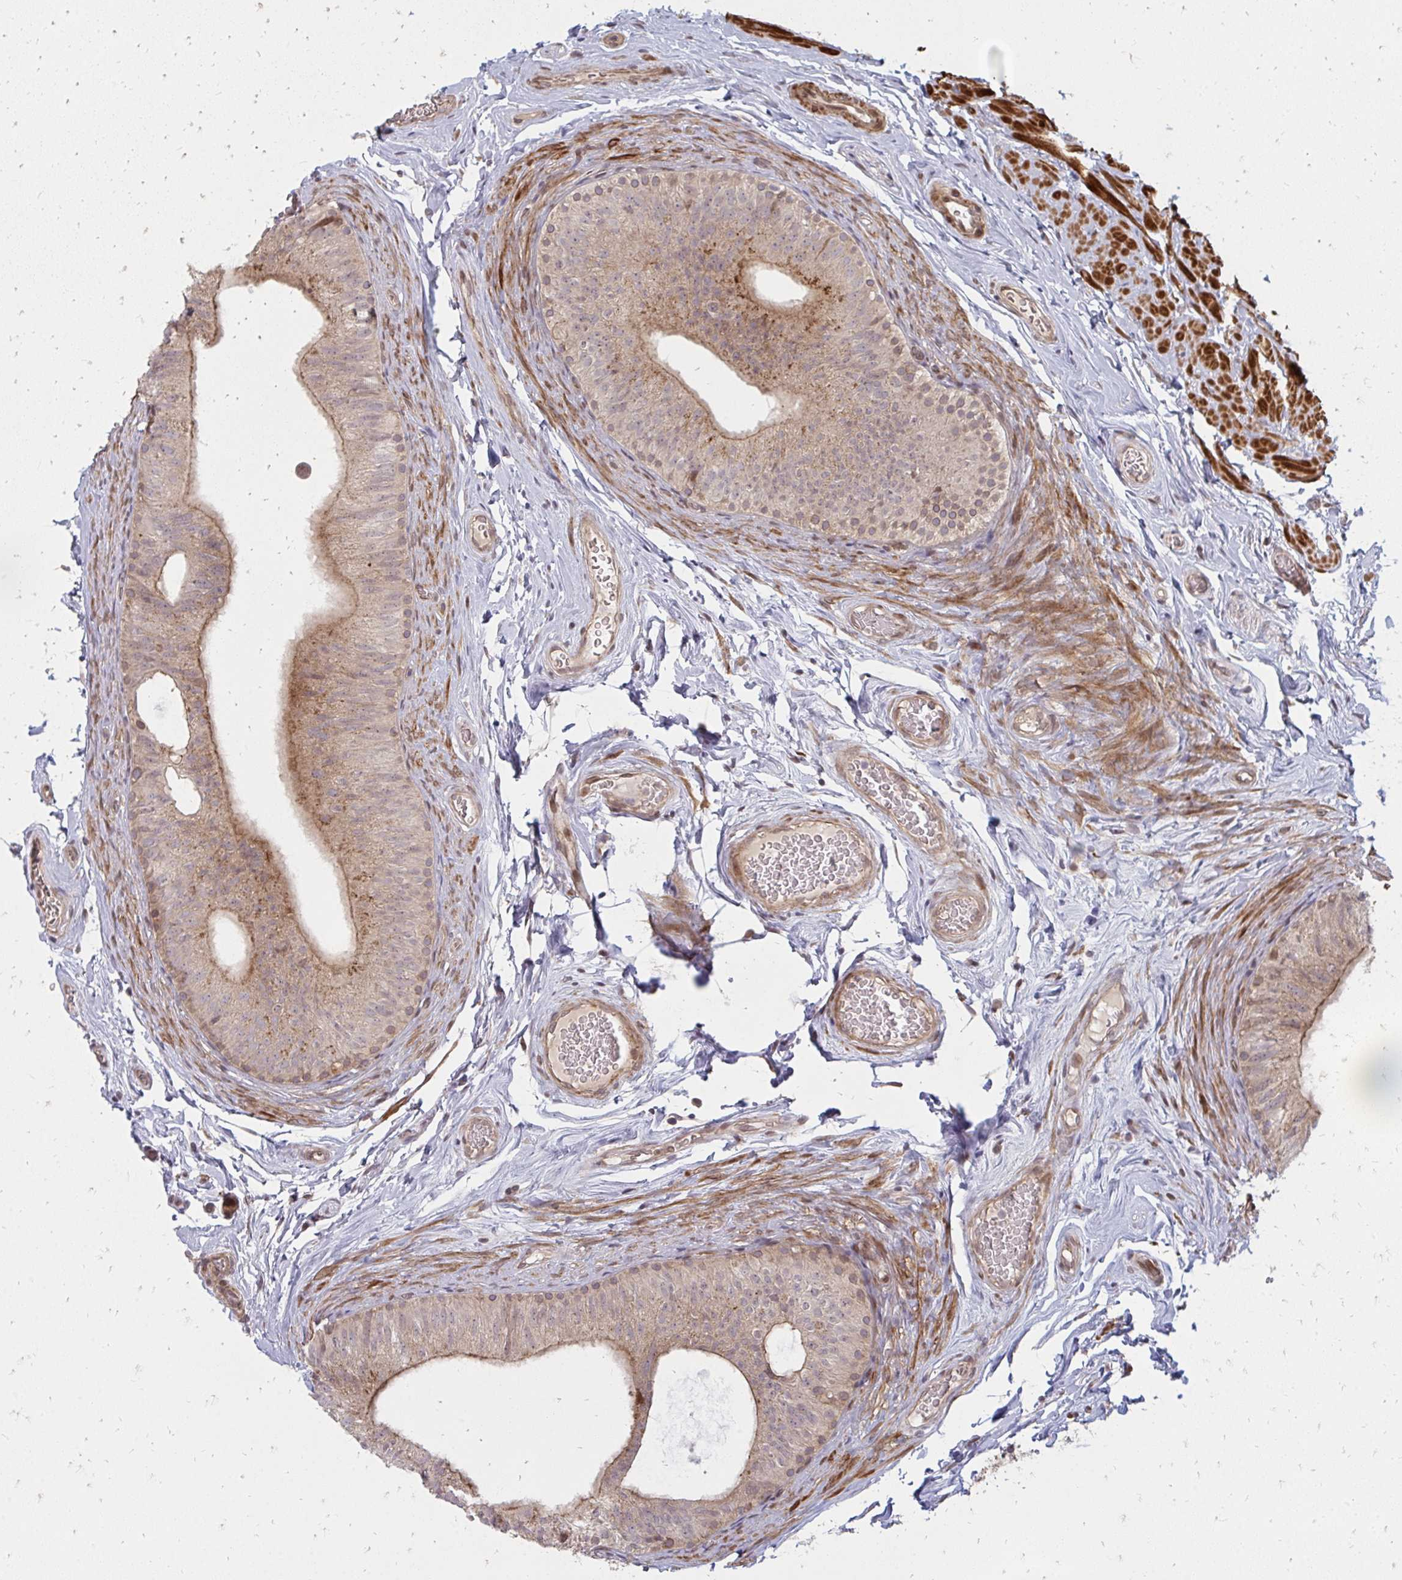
{"staining": {"intensity": "weak", "quantity": ">75%", "location": "cytoplasmic/membranous"}, "tissue": "epididymis", "cell_type": "Glandular cells", "image_type": "normal", "snomed": [{"axis": "morphology", "description": "Normal tissue, NOS"}, {"axis": "topography", "description": "Epididymis, spermatic cord, NOS"}, {"axis": "topography", "description": "Epididymis"}], "caption": "Glandular cells display low levels of weak cytoplasmic/membranous positivity in about >75% of cells in unremarkable human epididymis. The staining is performed using DAB brown chromogen to label protein expression. The nuclei are counter-stained blue using hematoxylin.", "gene": "ZNF285", "patient": {"sex": "male", "age": 31}}